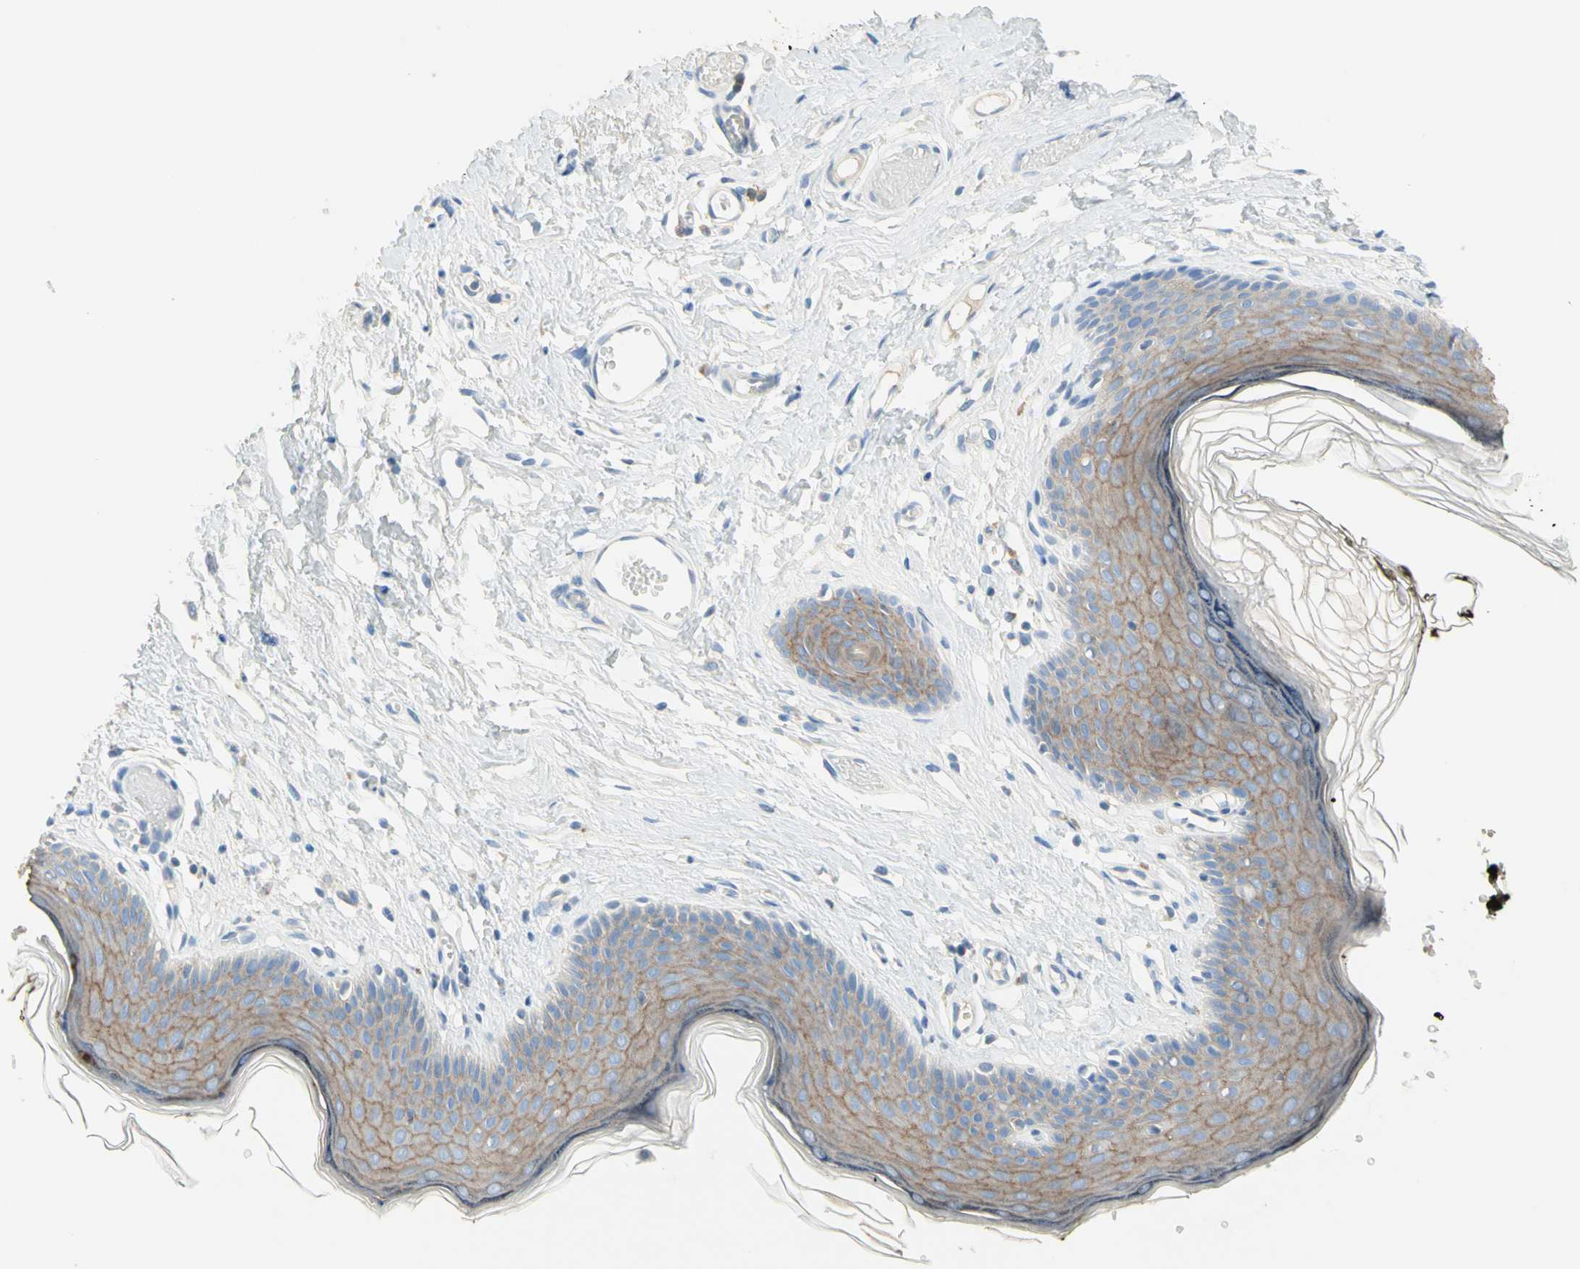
{"staining": {"intensity": "moderate", "quantity": "25%-75%", "location": "cytoplasmic/membranous"}, "tissue": "skin", "cell_type": "Epidermal cells", "image_type": "normal", "snomed": [{"axis": "morphology", "description": "Normal tissue, NOS"}, {"axis": "morphology", "description": "Inflammation, NOS"}, {"axis": "topography", "description": "Vulva"}], "caption": "Immunohistochemistry staining of normal skin, which displays medium levels of moderate cytoplasmic/membranous staining in approximately 25%-75% of epidermal cells indicating moderate cytoplasmic/membranous protein staining. The staining was performed using DAB (brown) for protein detection and nuclei were counterstained in hematoxylin (blue).", "gene": "NECTIN4", "patient": {"sex": "female", "age": 84}}